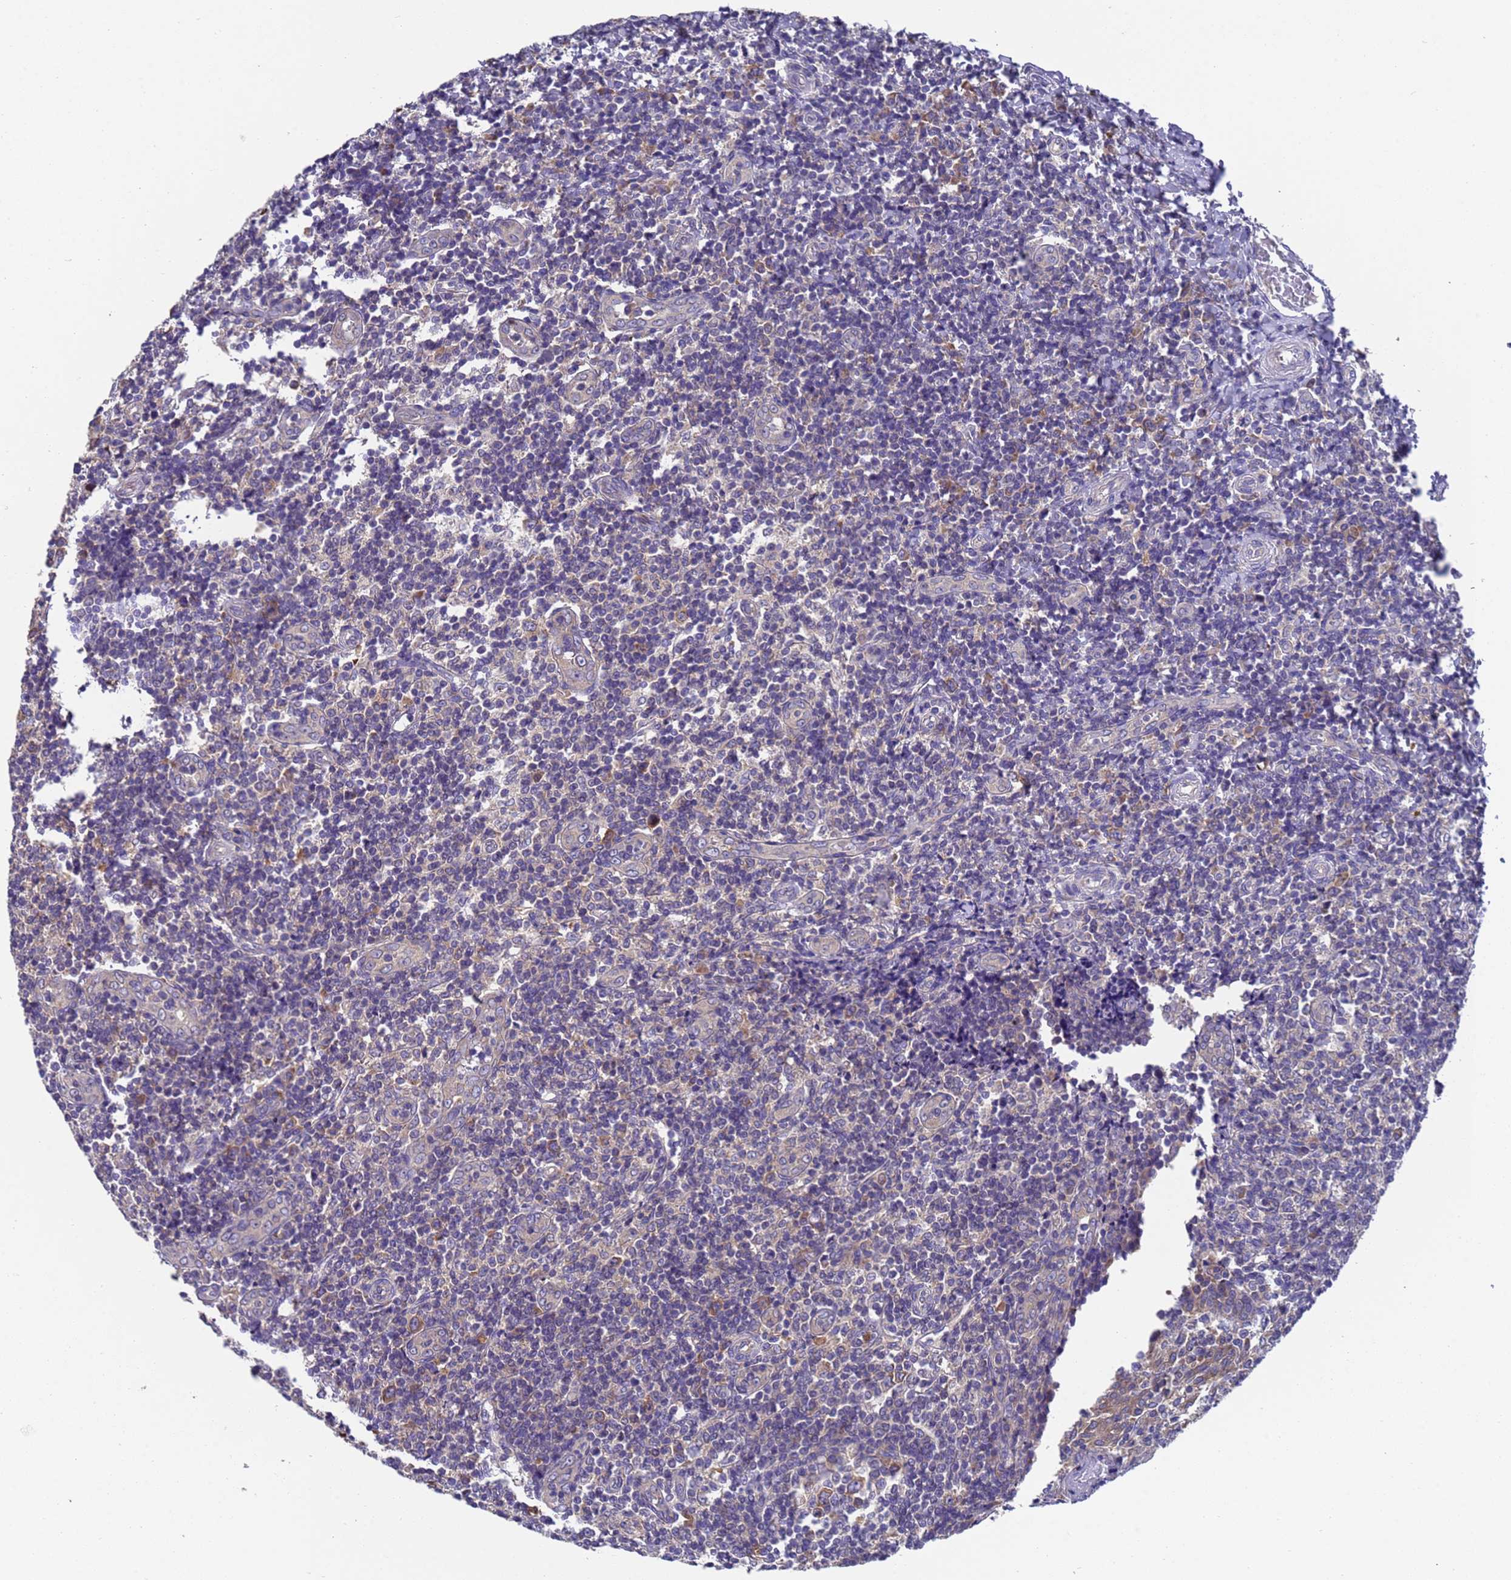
{"staining": {"intensity": "moderate", "quantity": "25%-75%", "location": "cytoplasmic/membranous"}, "tissue": "tonsil", "cell_type": "Germinal center cells", "image_type": "normal", "snomed": [{"axis": "morphology", "description": "Normal tissue, NOS"}, {"axis": "topography", "description": "Tonsil"}], "caption": "Tonsil stained for a protein demonstrates moderate cytoplasmic/membranous positivity in germinal center cells. The staining is performed using DAB brown chromogen to label protein expression. The nuclei are counter-stained blue using hematoxylin.", "gene": "DCAF12L1", "patient": {"sex": "female", "age": 19}}